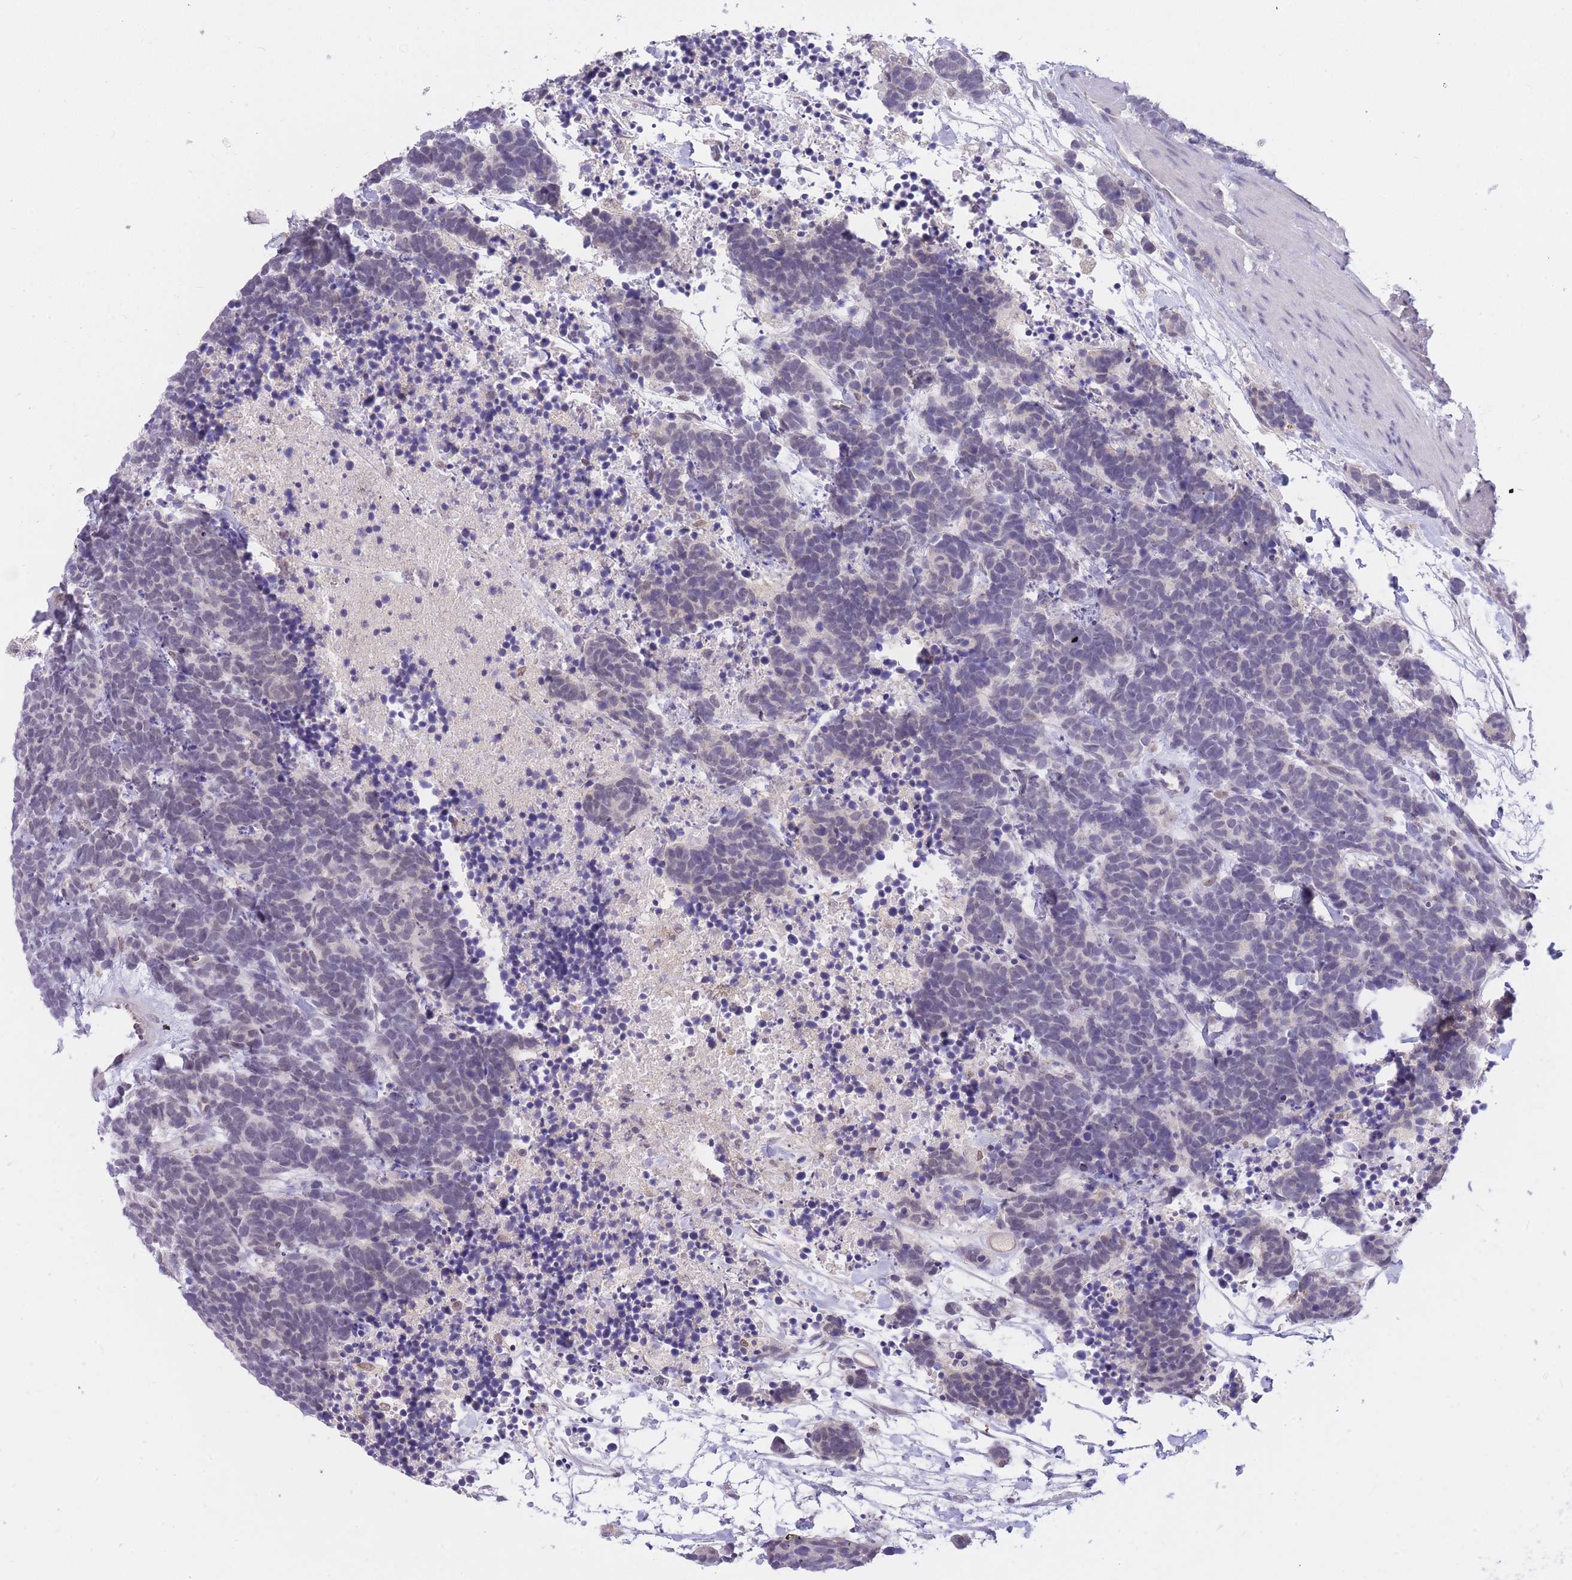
{"staining": {"intensity": "negative", "quantity": "none", "location": "none"}, "tissue": "carcinoid", "cell_type": "Tumor cells", "image_type": "cancer", "snomed": [{"axis": "morphology", "description": "Carcinoma, NOS"}, {"axis": "morphology", "description": "Carcinoid, malignant, NOS"}, {"axis": "topography", "description": "Prostate"}], "caption": "The immunohistochemistry (IHC) image has no significant positivity in tumor cells of carcinoid tissue.", "gene": "GOLGA6L25", "patient": {"sex": "male", "age": 57}}